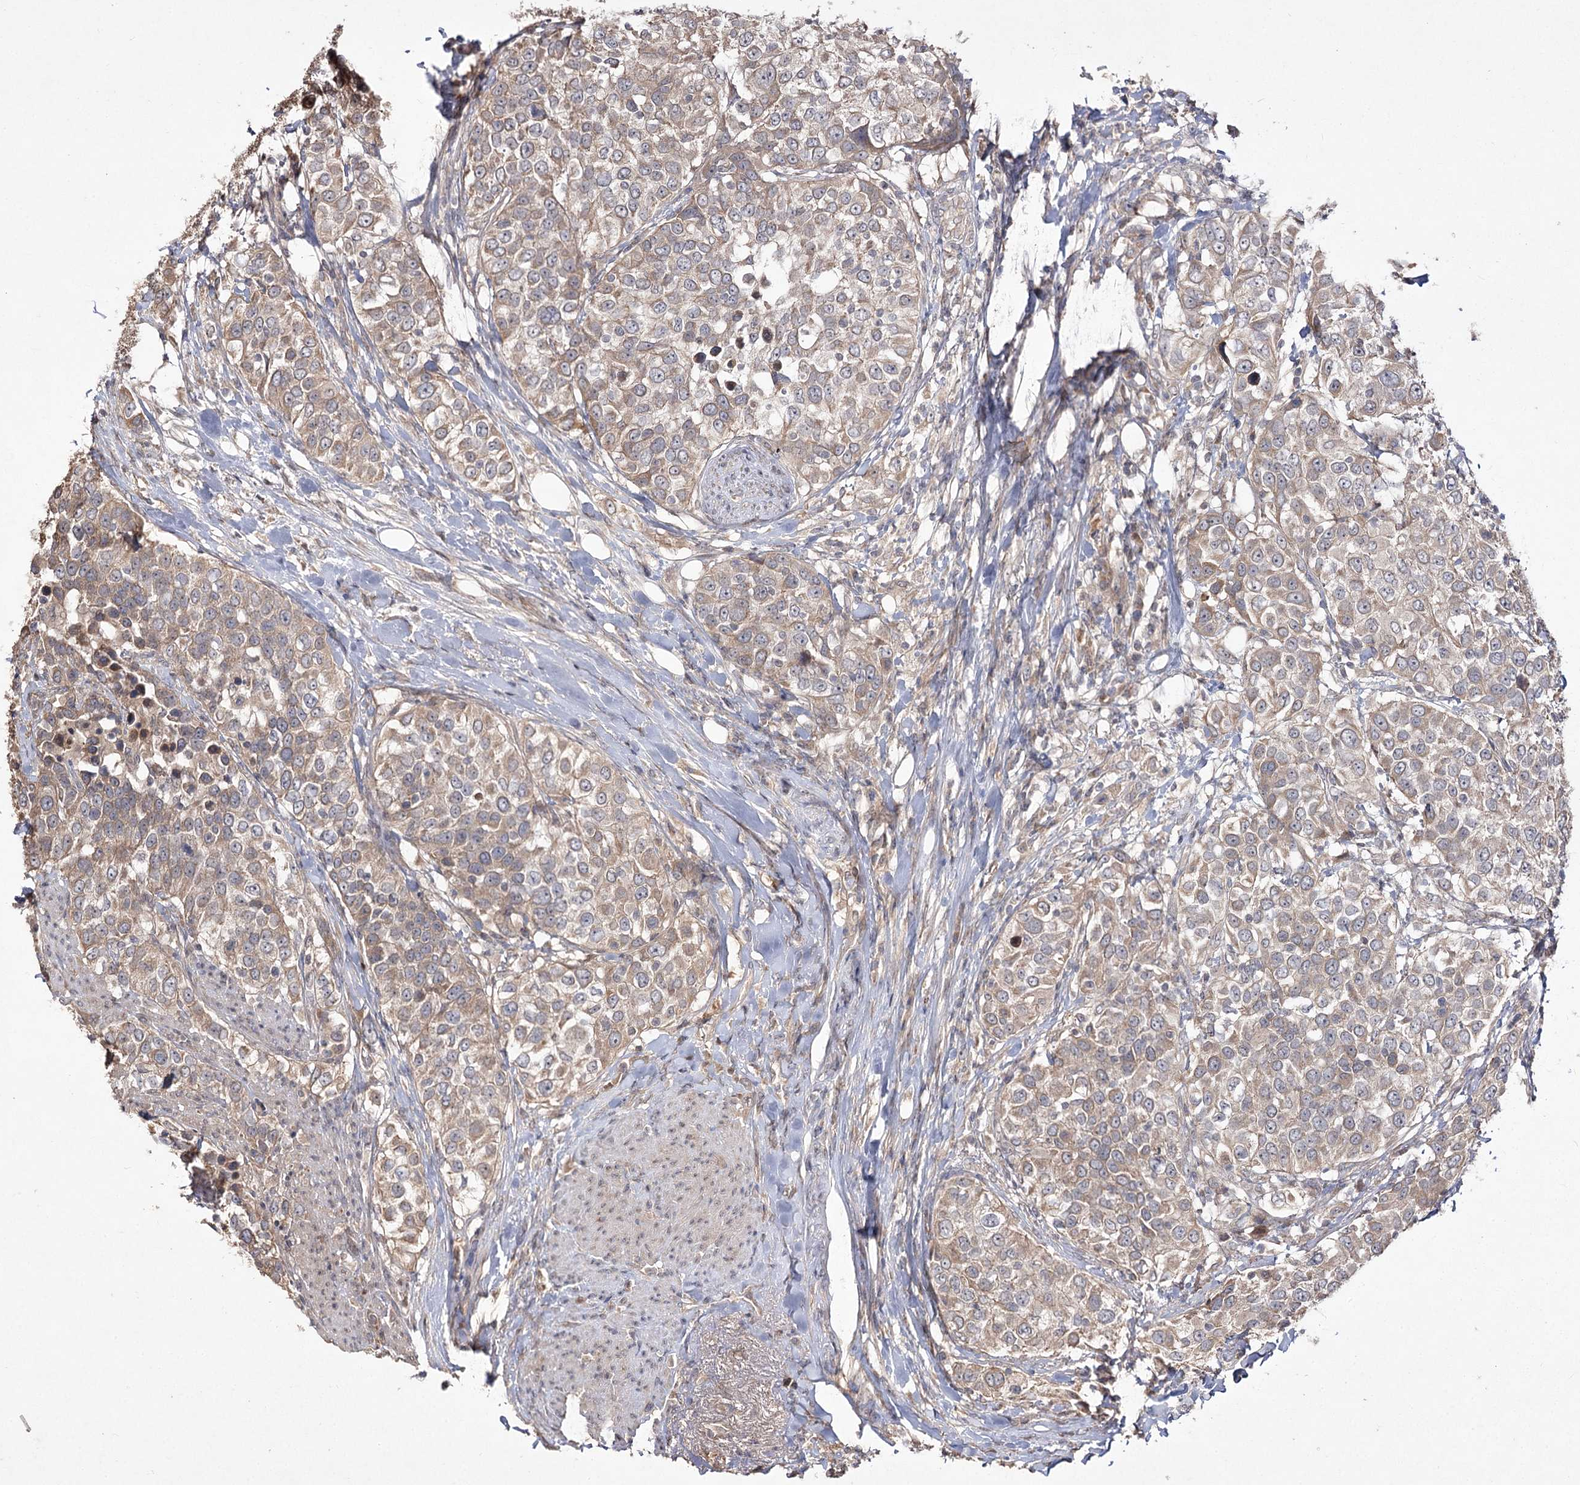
{"staining": {"intensity": "weak", "quantity": "25%-75%", "location": "cytoplasmic/membranous"}, "tissue": "urothelial cancer", "cell_type": "Tumor cells", "image_type": "cancer", "snomed": [{"axis": "morphology", "description": "Urothelial carcinoma, High grade"}, {"axis": "topography", "description": "Urinary bladder"}], "caption": "This micrograph exhibits immunohistochemistry staining of high-grade urothelial carcinoma, with low weak cytoplasmic/membranous positivity in about 25%-75% of tumor cells.", "gene": "FANCL", "patient": {"sex": "female", "age": 80}}